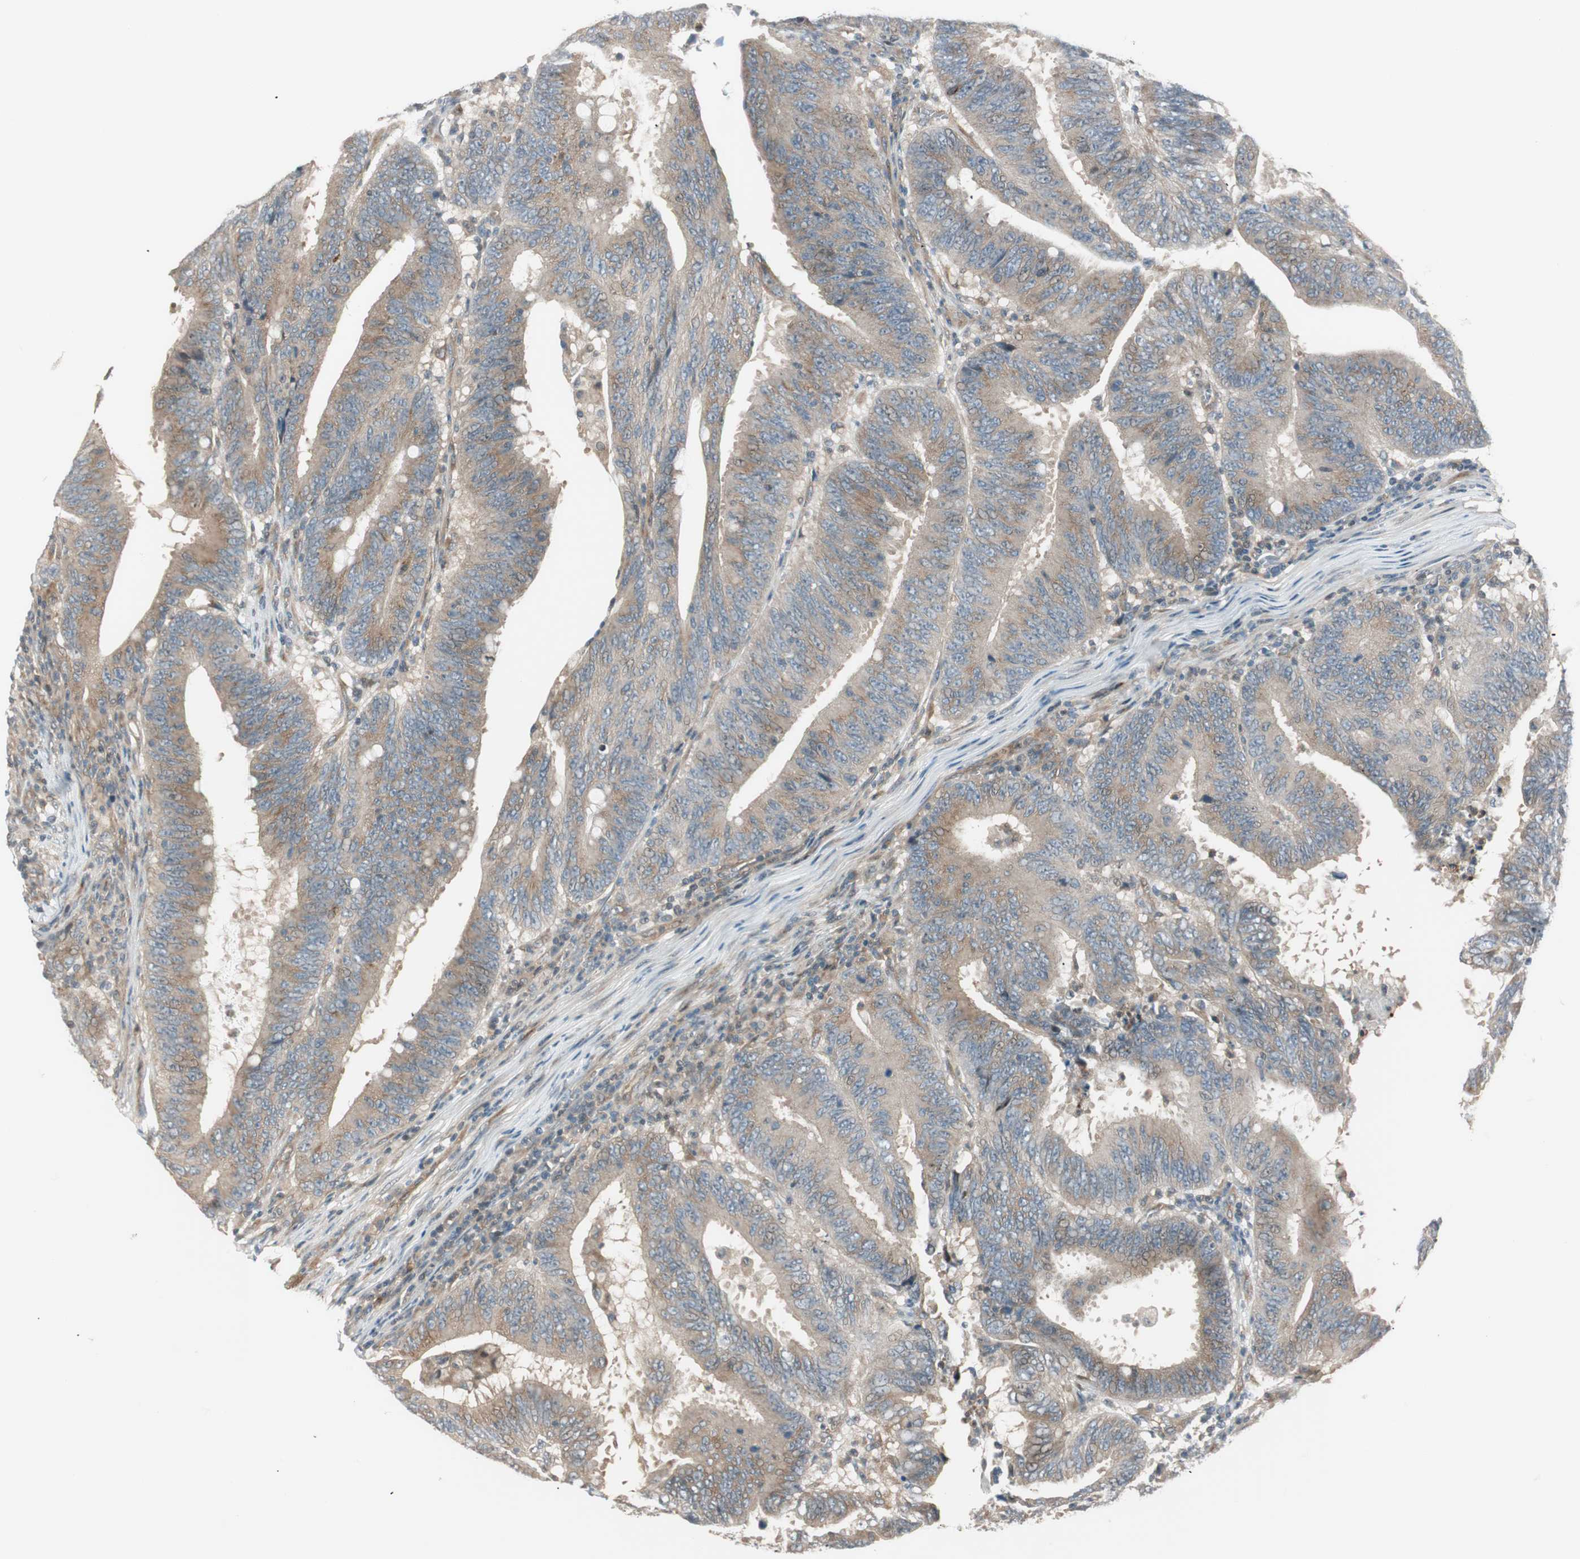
{"staining": {"intensity": "weak", "quantity": ">75%", "location": "cytoplasmic/membranous"}, "tissue": "colorectal cancer", "cell_type": "Tumor cells", "image_type": "cancer", "snomed": [{"axis": "morphology", "description": "Adenocarcinoma, NOS"}, {"axis": "topography", "description": "Colon"}], "caption": "Colorectal cancer stained for a protein shows weak cytoplasmic/membranous positivity in tumor cells.", "gene": "CGRRF1", "patient": {"sex": "male", "age": 45}}